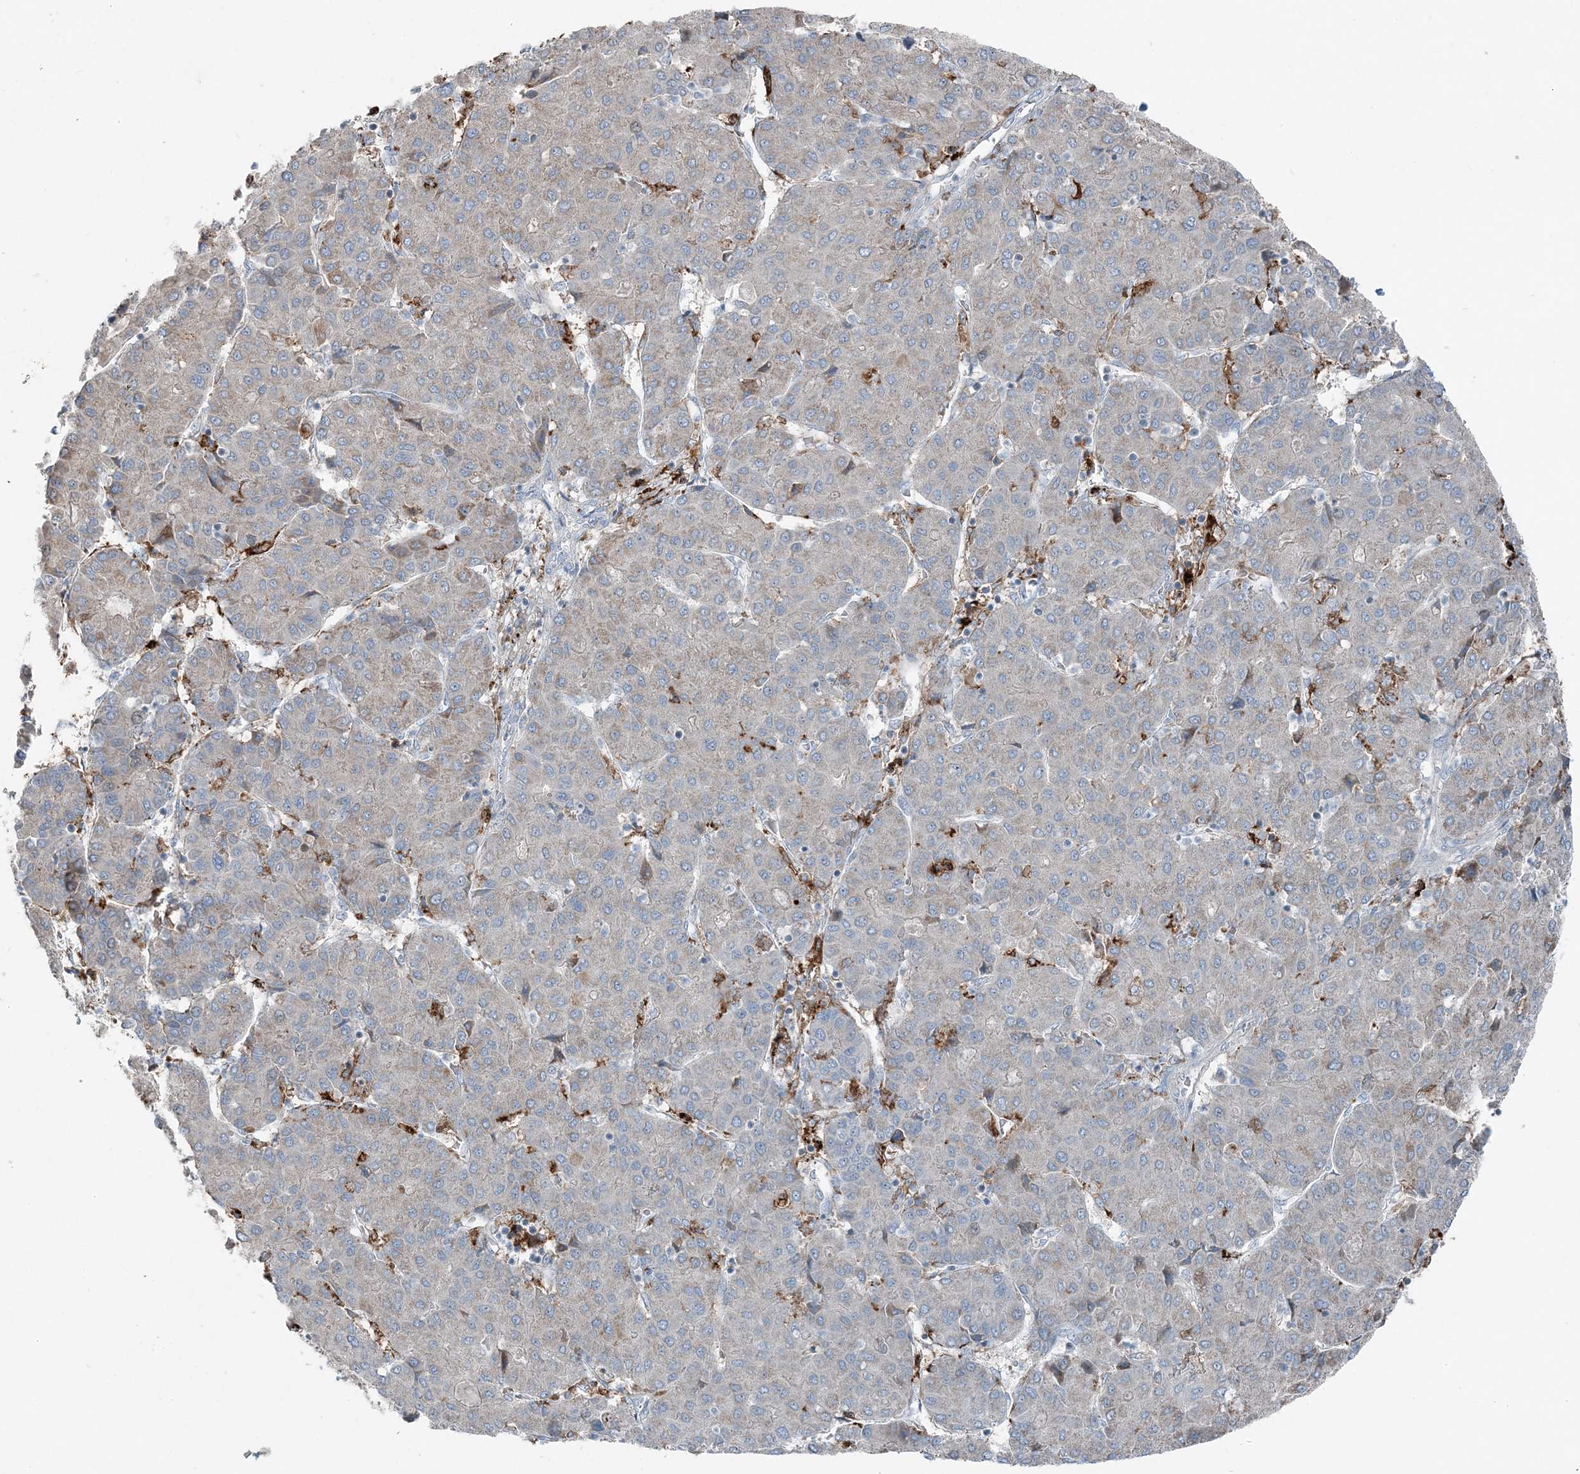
{"staining": {"intensity": "weak", "quantity": "25%-75%", "location": "cytoplasmic/membranous"}, "tissue": "liver cancer", "cell_type": "Tumor cells", "image_type": "cancer", "snomed": [{"axis": "morphology", "description": "Carcinoma, Hepatocellular, NOS"}, {"axis": "topography", "description": "Liver"}], "caption": "Immunohistochemistry (IHC) of liver cancer (hepatocellular carcinoma) exhibits low levels of weak cytoplasmic/membranous positivity in approximately 25%-75% of tumor cells.", "gene": "KY", "patient": {"sex": "male", "age": 65}}